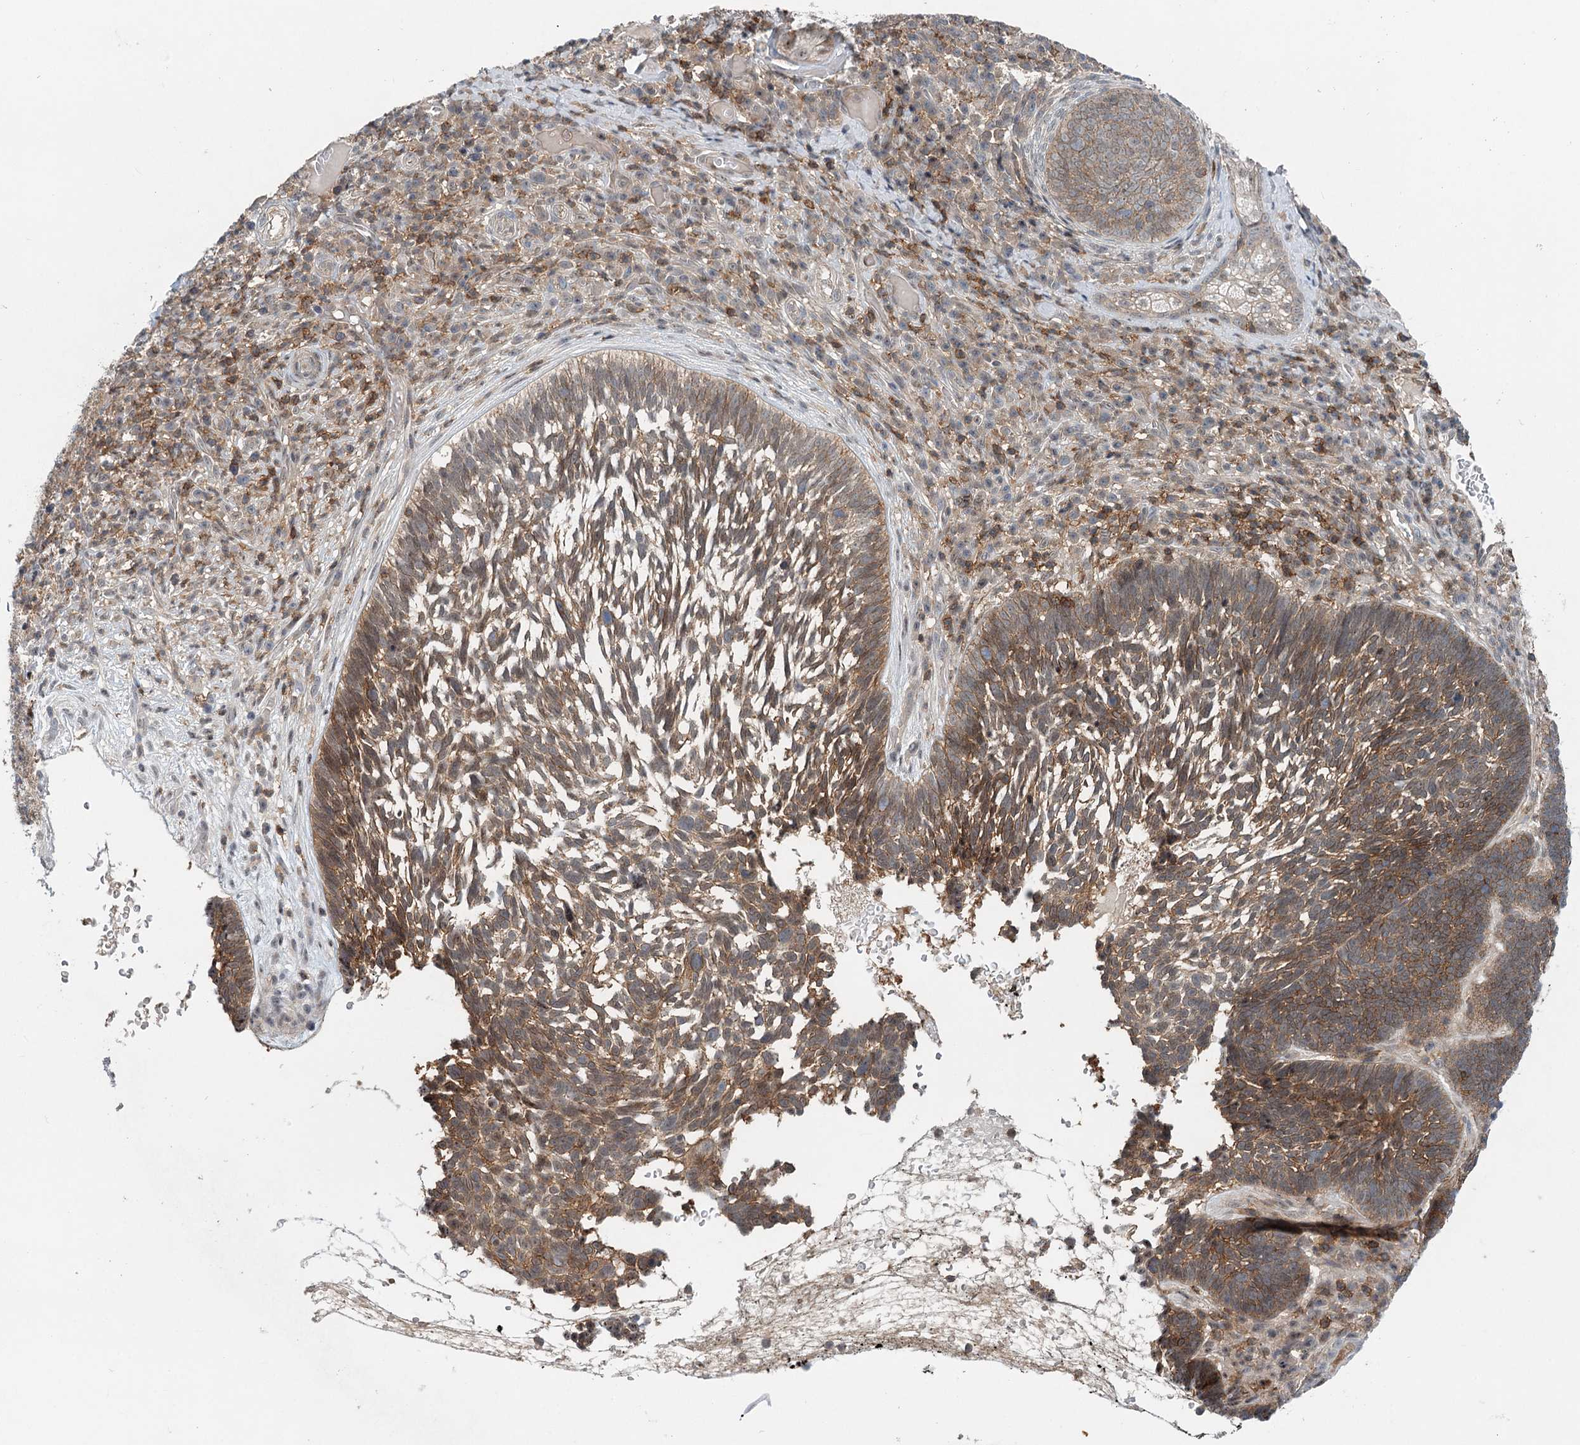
{"staining": {"intensity": "moderate", "quantity": ">75%", "location": "cytoplasmic/membranous"}, "tissue": "skin cancer", "cell_type": "Tumor cells", "image_type": "cancer", "snomed": [{"axis": "morphology", "description": "Basal cell carcinoma"}, {"axis": "topography", "description": "Skin"}], "caption": "Immunohistochemistry of human skin cancer (basal cell carcinoma) displays medium levels of moderate cytoplasmic/membranous staining in approximately >75% of tumor cells.", "gene": "CDC42SE2", "patient": {"sex": "male", "age": 88}}